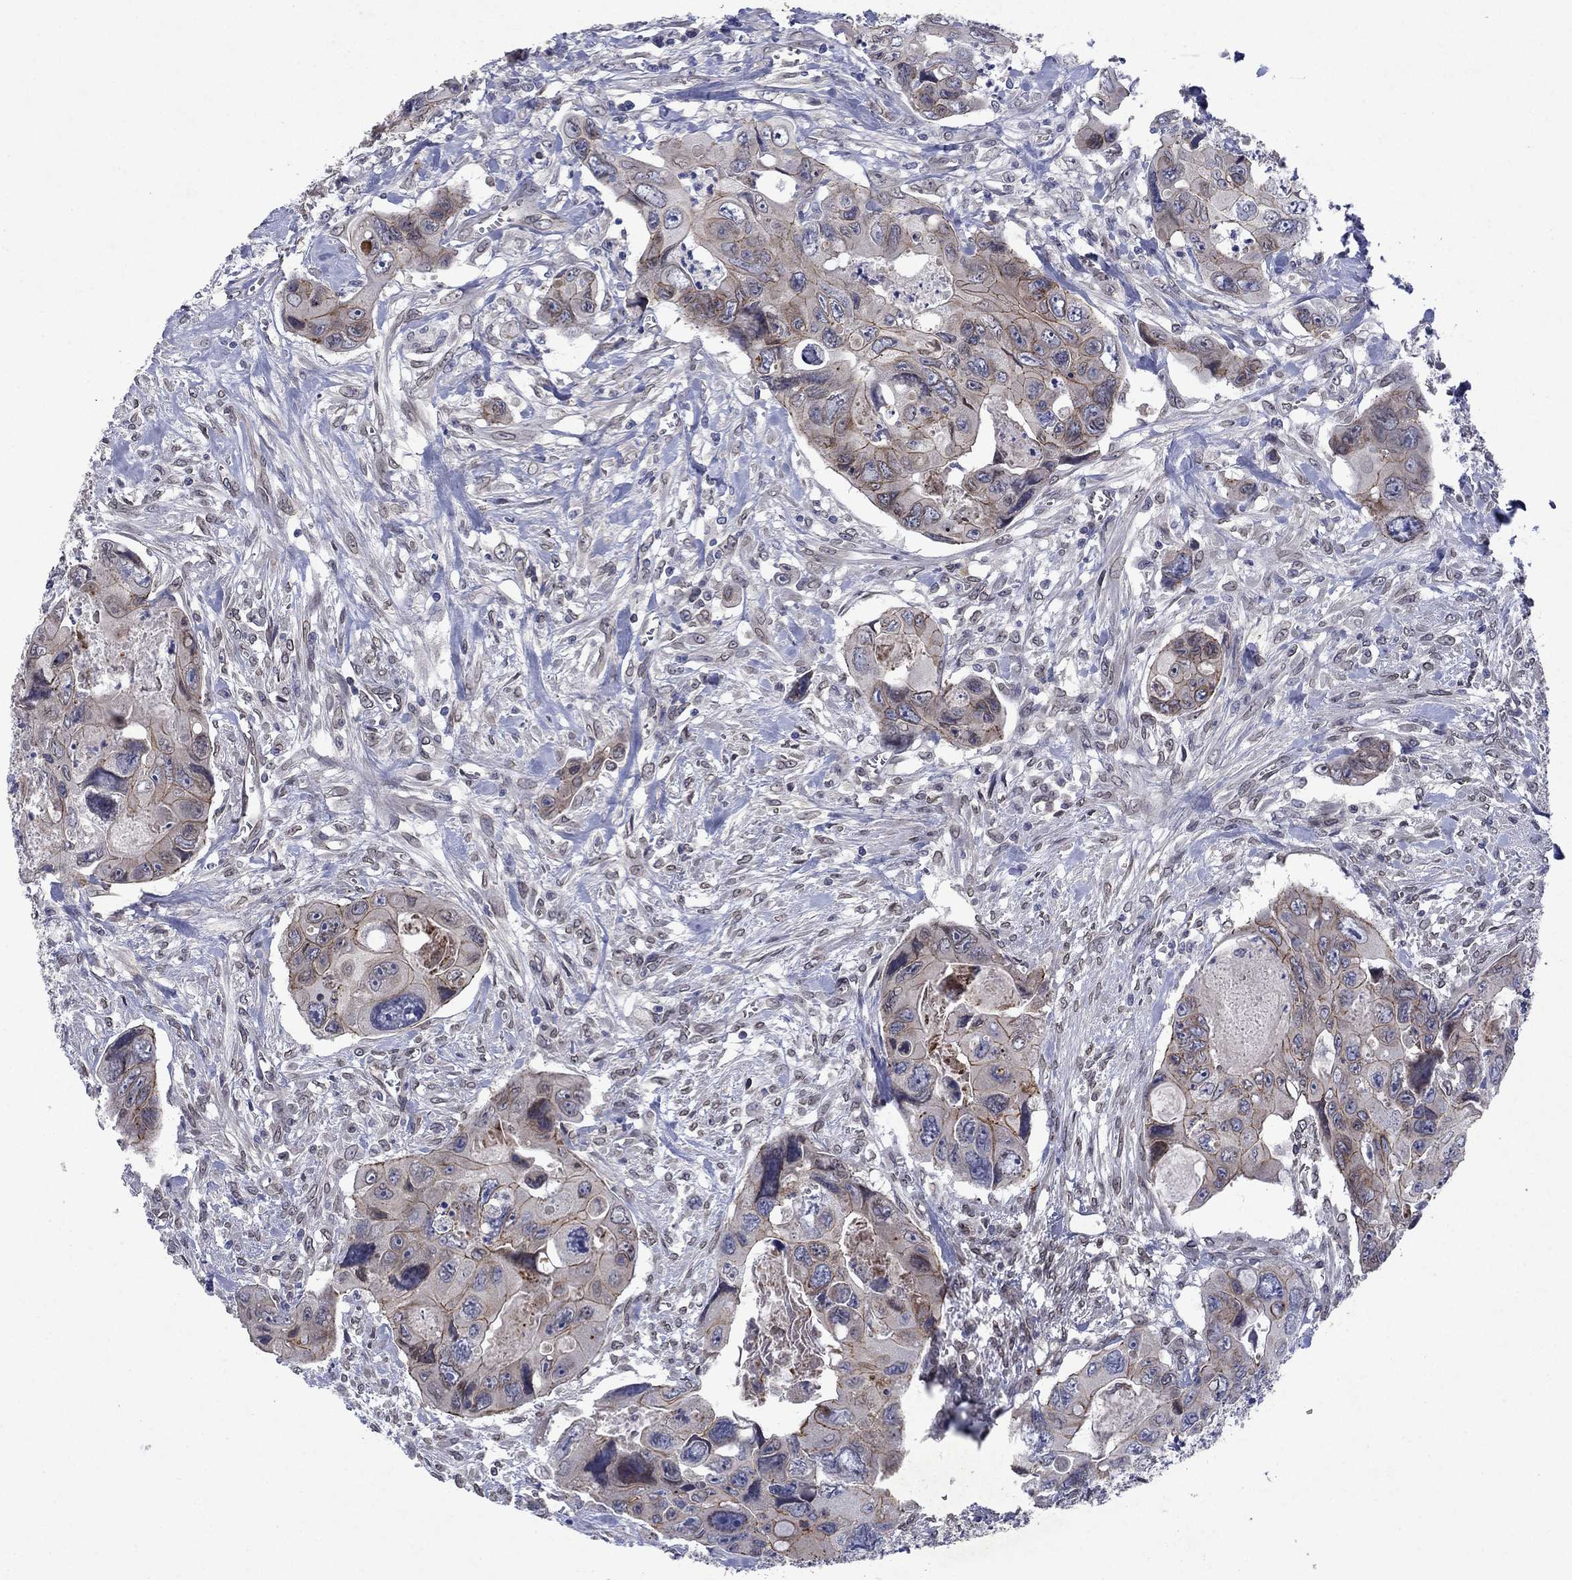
{"staining": {"intensity": "moderate", "quantity": "25%-75%", "location": "cytoplasmic/membranous"}, "tissue": "colorectal cancer", "cell_type": "Tumor cells", "image_type": "cancer", "snomed": [{"axis": "morphology", "description": "Adenocarcinoma, NOS"}, {"axis": "topography", "description": "Rectum"}], "caption": "Protein expression analysis of human colorectal cancer reveals moderate cytoplasmic/membranous expression in about 25%-75% of tumor cells.", "gene": "EMC9", "patient": {"sex": "male", "age": 62}}